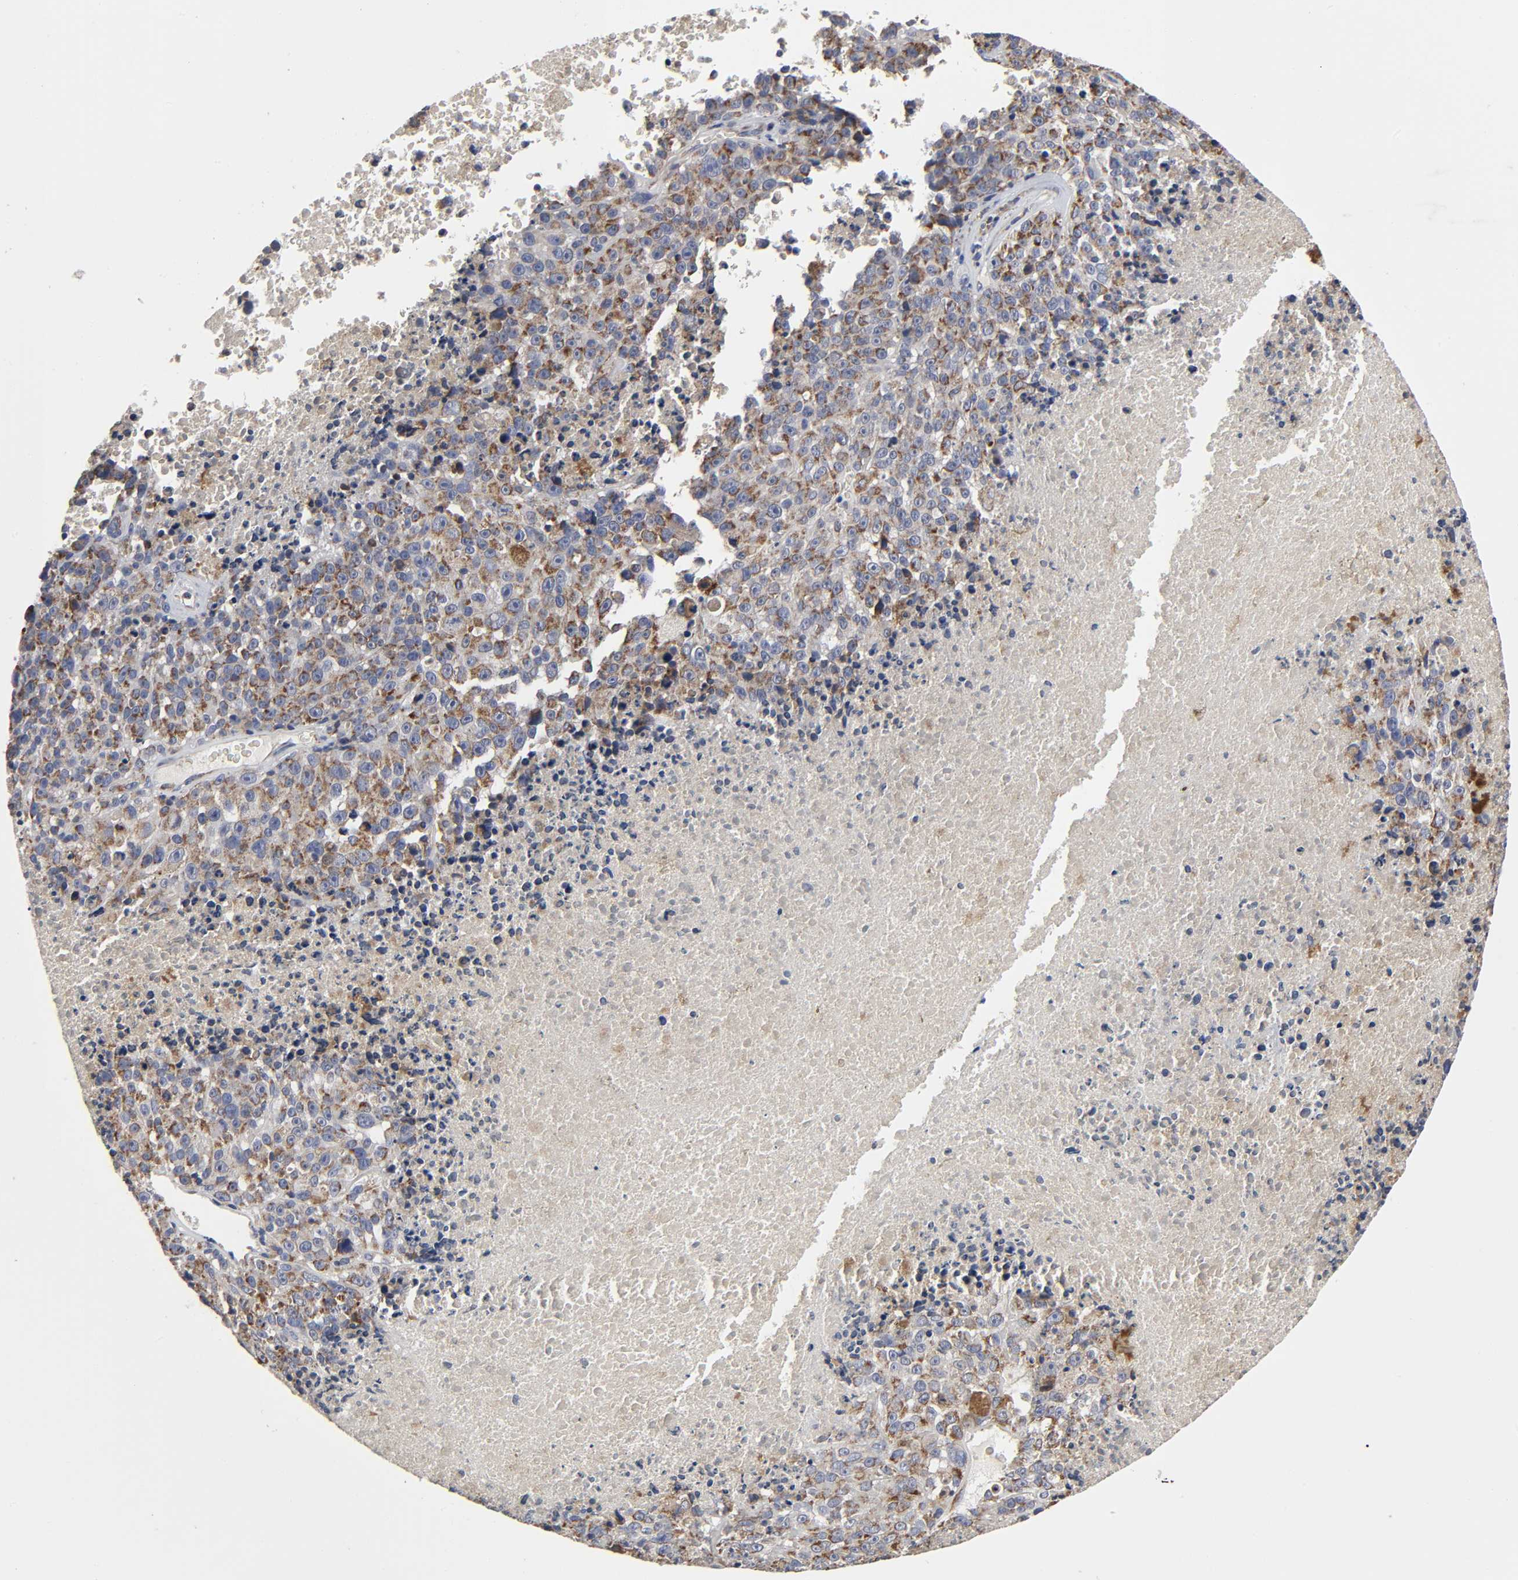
{"staining": {"intensity": "moderate", "quantity": ">75%", "location": "cytoplasmic/membranous"}, "tissue": "melanoma", "cell_type": "Tumor cells", "image_type": "cancer", "snomed": [{"axis": "morphology", "description": "Malignant melanoma, Metastatic site"}, {"axis": "topography", "description": "Cerebral cortex"}], "caption": "Immunohistochemistry (IHC) of human melanoma shows medium levels of moderate cytoplasmic/membranous positivity in approximately >75% of tumor cells.", "gene": "COX6B1", "patient": {"sex": "female", "age": 52}}